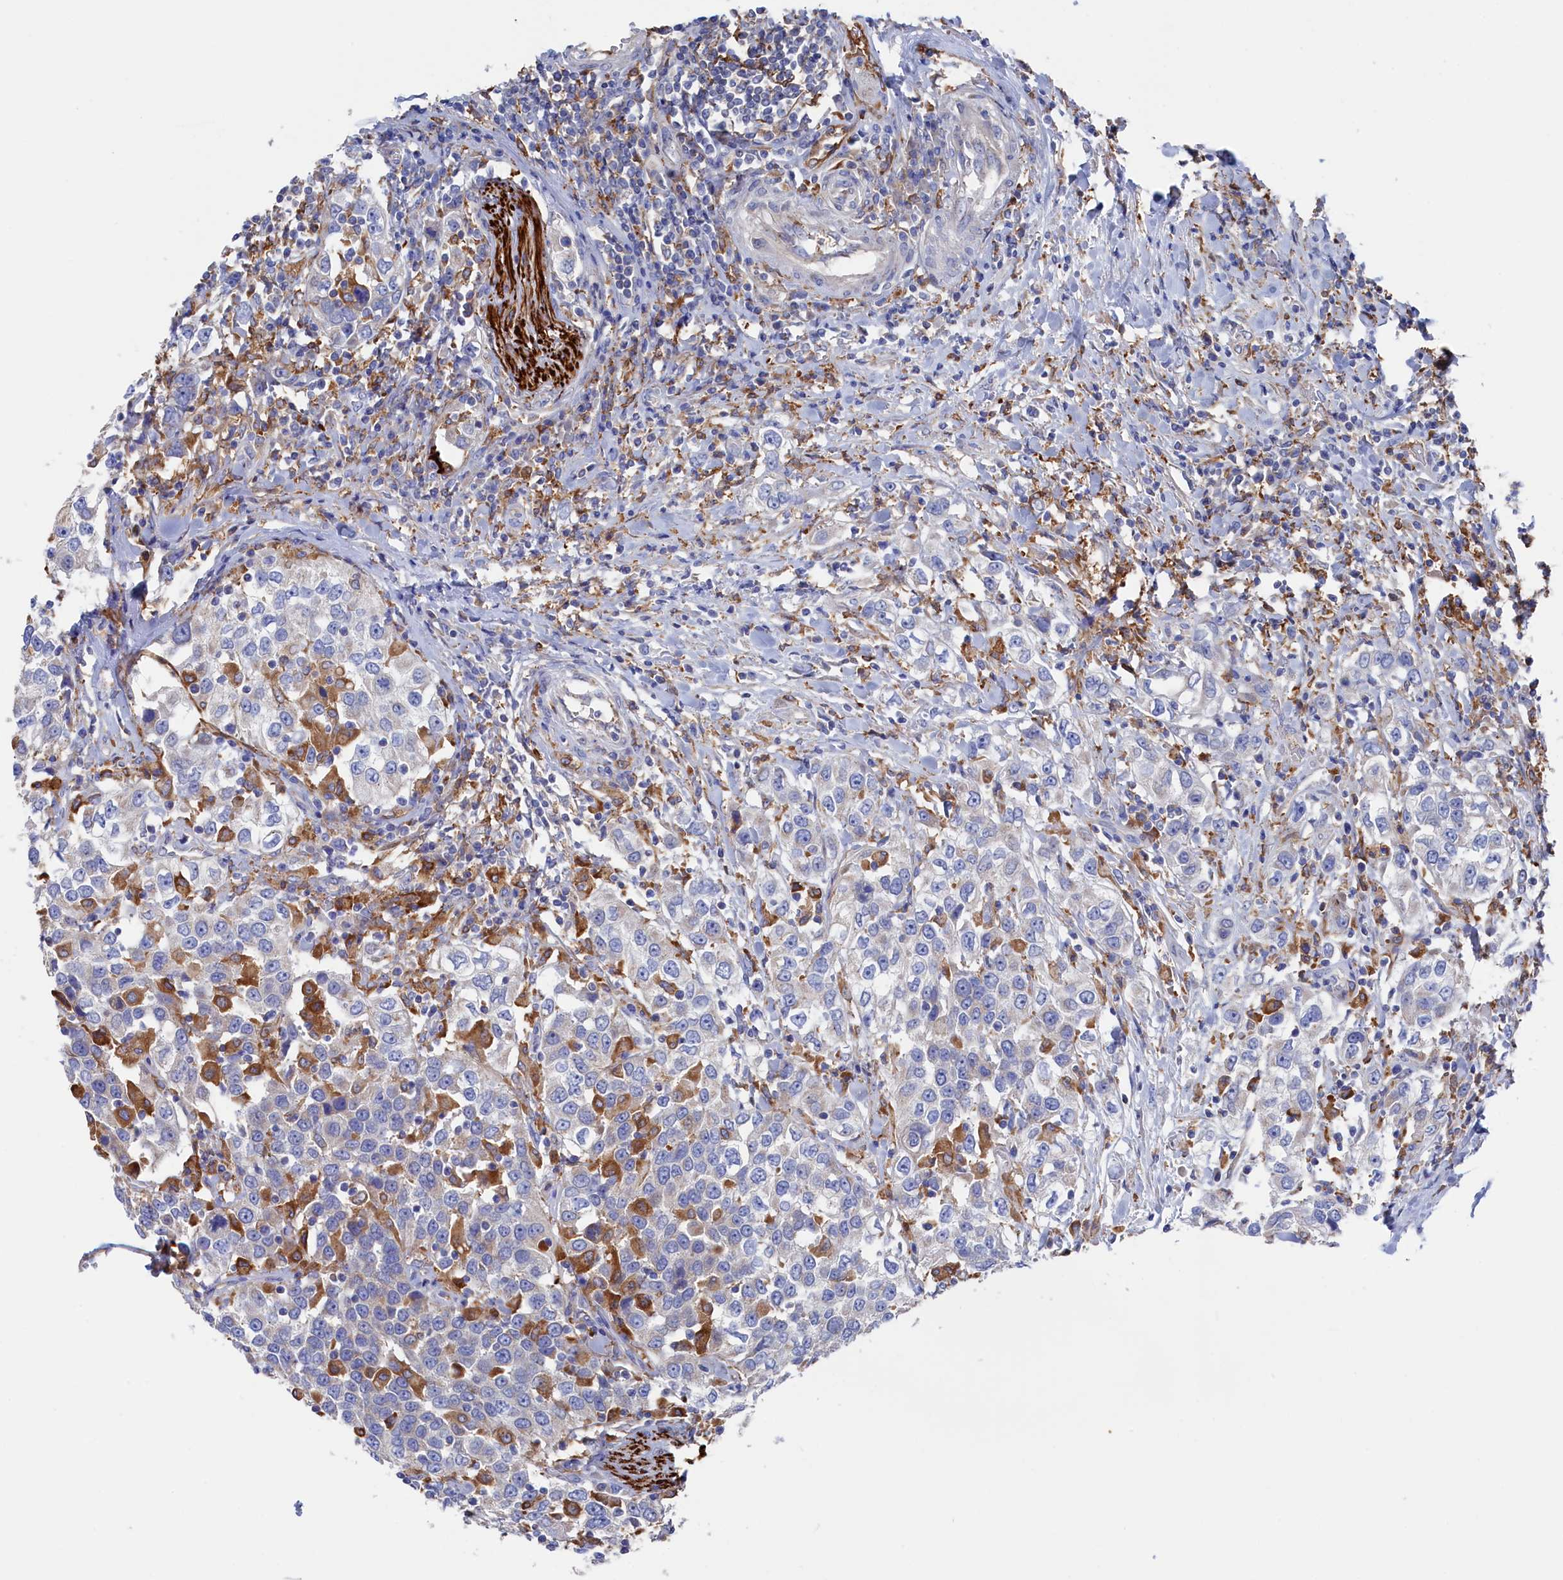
{"staining": {"intensity": "moderate", "quantity": "<25%", "location": "cytoplasmic/membranous"}, "tissue": "urothelial cancer", "cell_type": "Tumor cells", "image_type": "cancer", "snomed": [{"axis": "morphology", "description": "Urothelial carcinoma, High grade"}, {"axis": "topography", "description": "Urinary bladder"}], "caption": "Immunohistochemical staining of urothelial cancer demonstrates moderate cytoplasmic/membranous protein expression in approximately <25% of tumor cells. The protein is shown in brown color, while the nuclei are stained blue.", "gene": "C12orf73", "patient": {"sex": "female", "age": 80}}